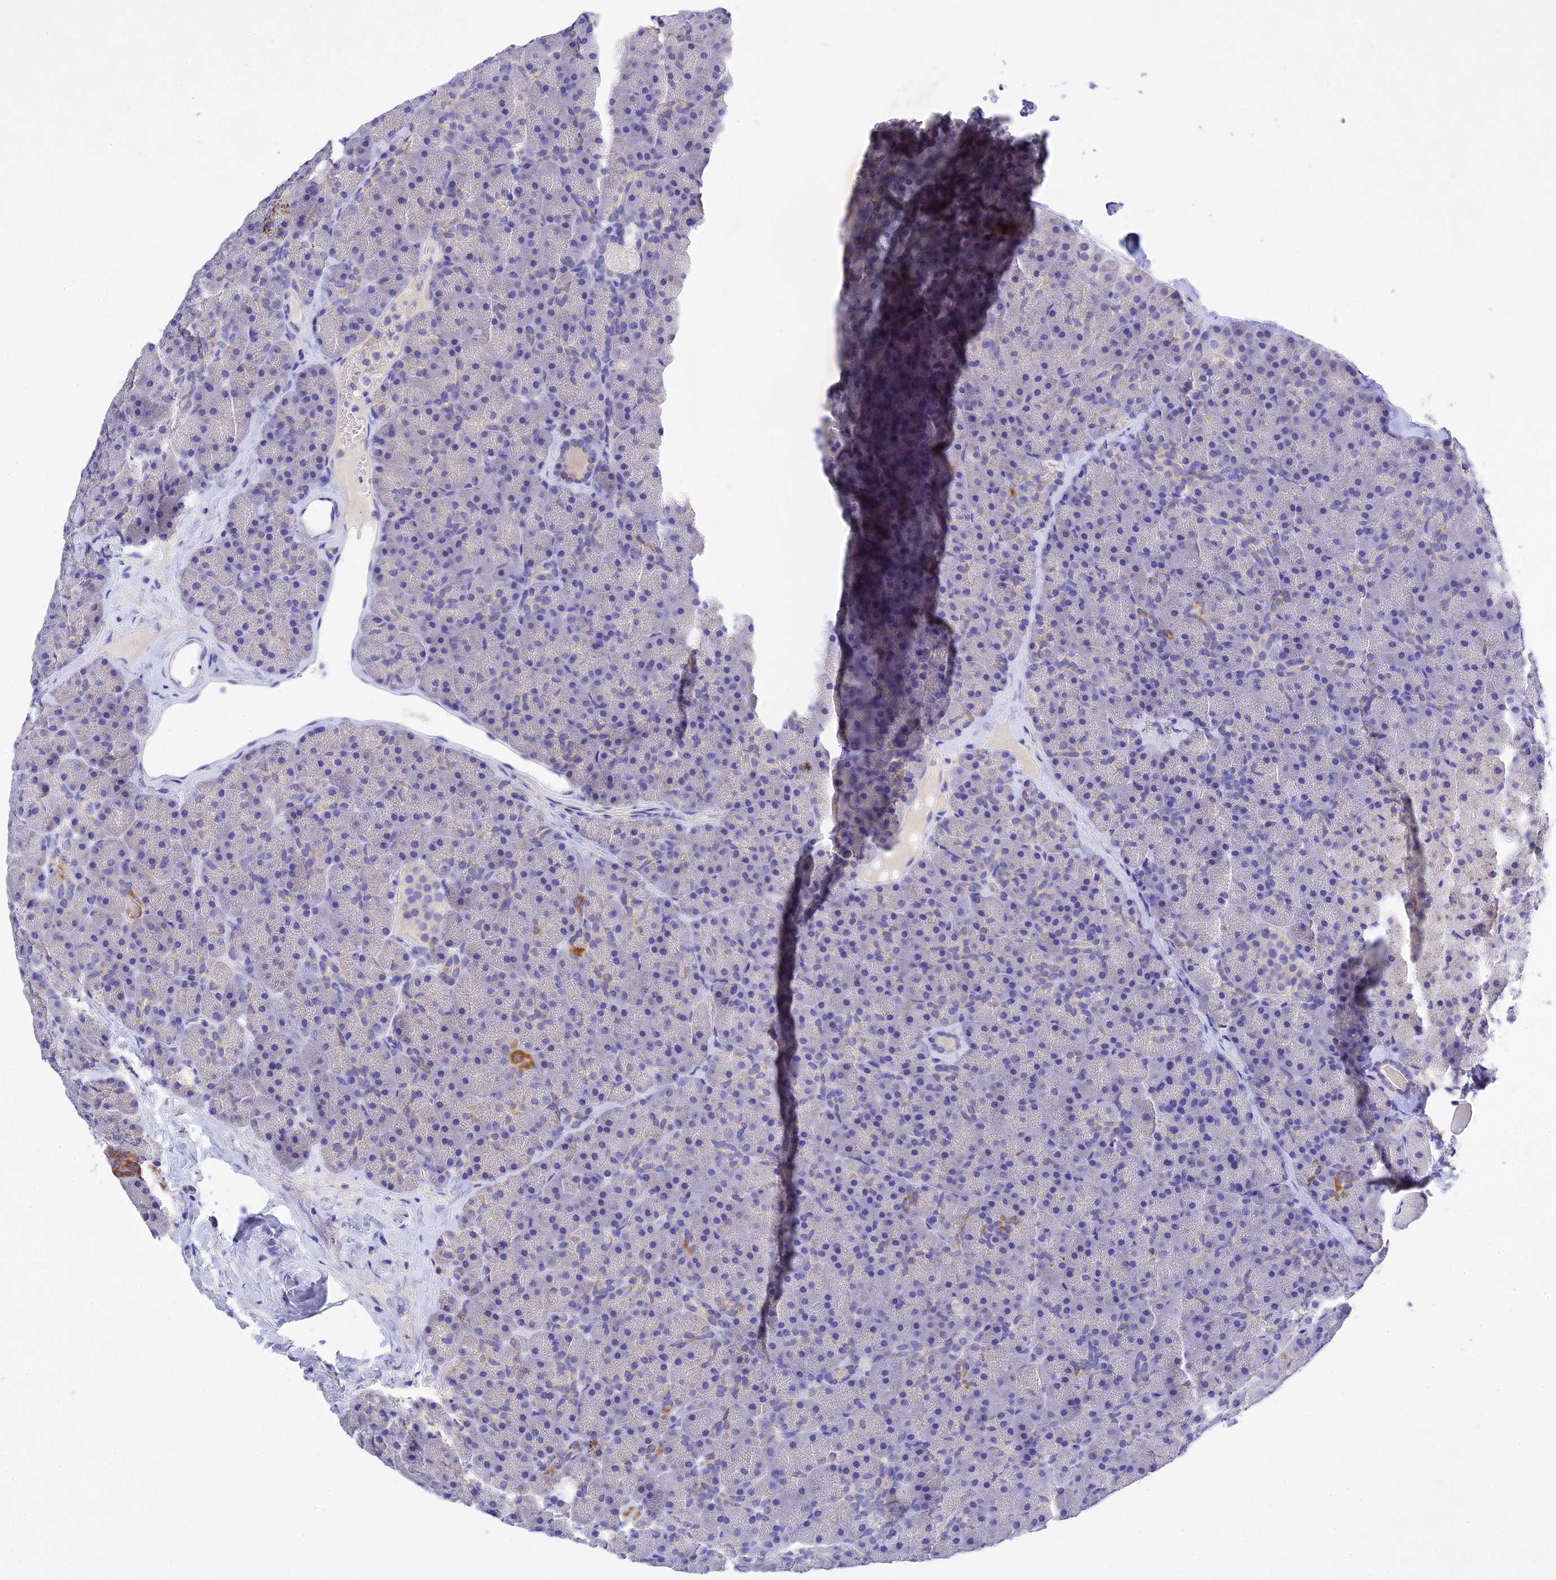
{"staining": {"intensity": "moderate", "quantity": "<25%", "location": "cytoplasmic/membranous"}, "tissue": "pancreas", "cell_type": "Exocrine glandular cells", "image_type": "normal", "snomed": [{"axis": "morphology", "description": "Normal tissue, NOS"}, {"axis": "topography", "description": "Pancreas"}], "caption": "Pancreas stained for a protein (brown) displays moderate cytoplasmic/membranous positive positivity in approximately <25% of exocrine glandular cells.", "gene": "MS4A5", "patient": {"sex": "male", "age": 36}}